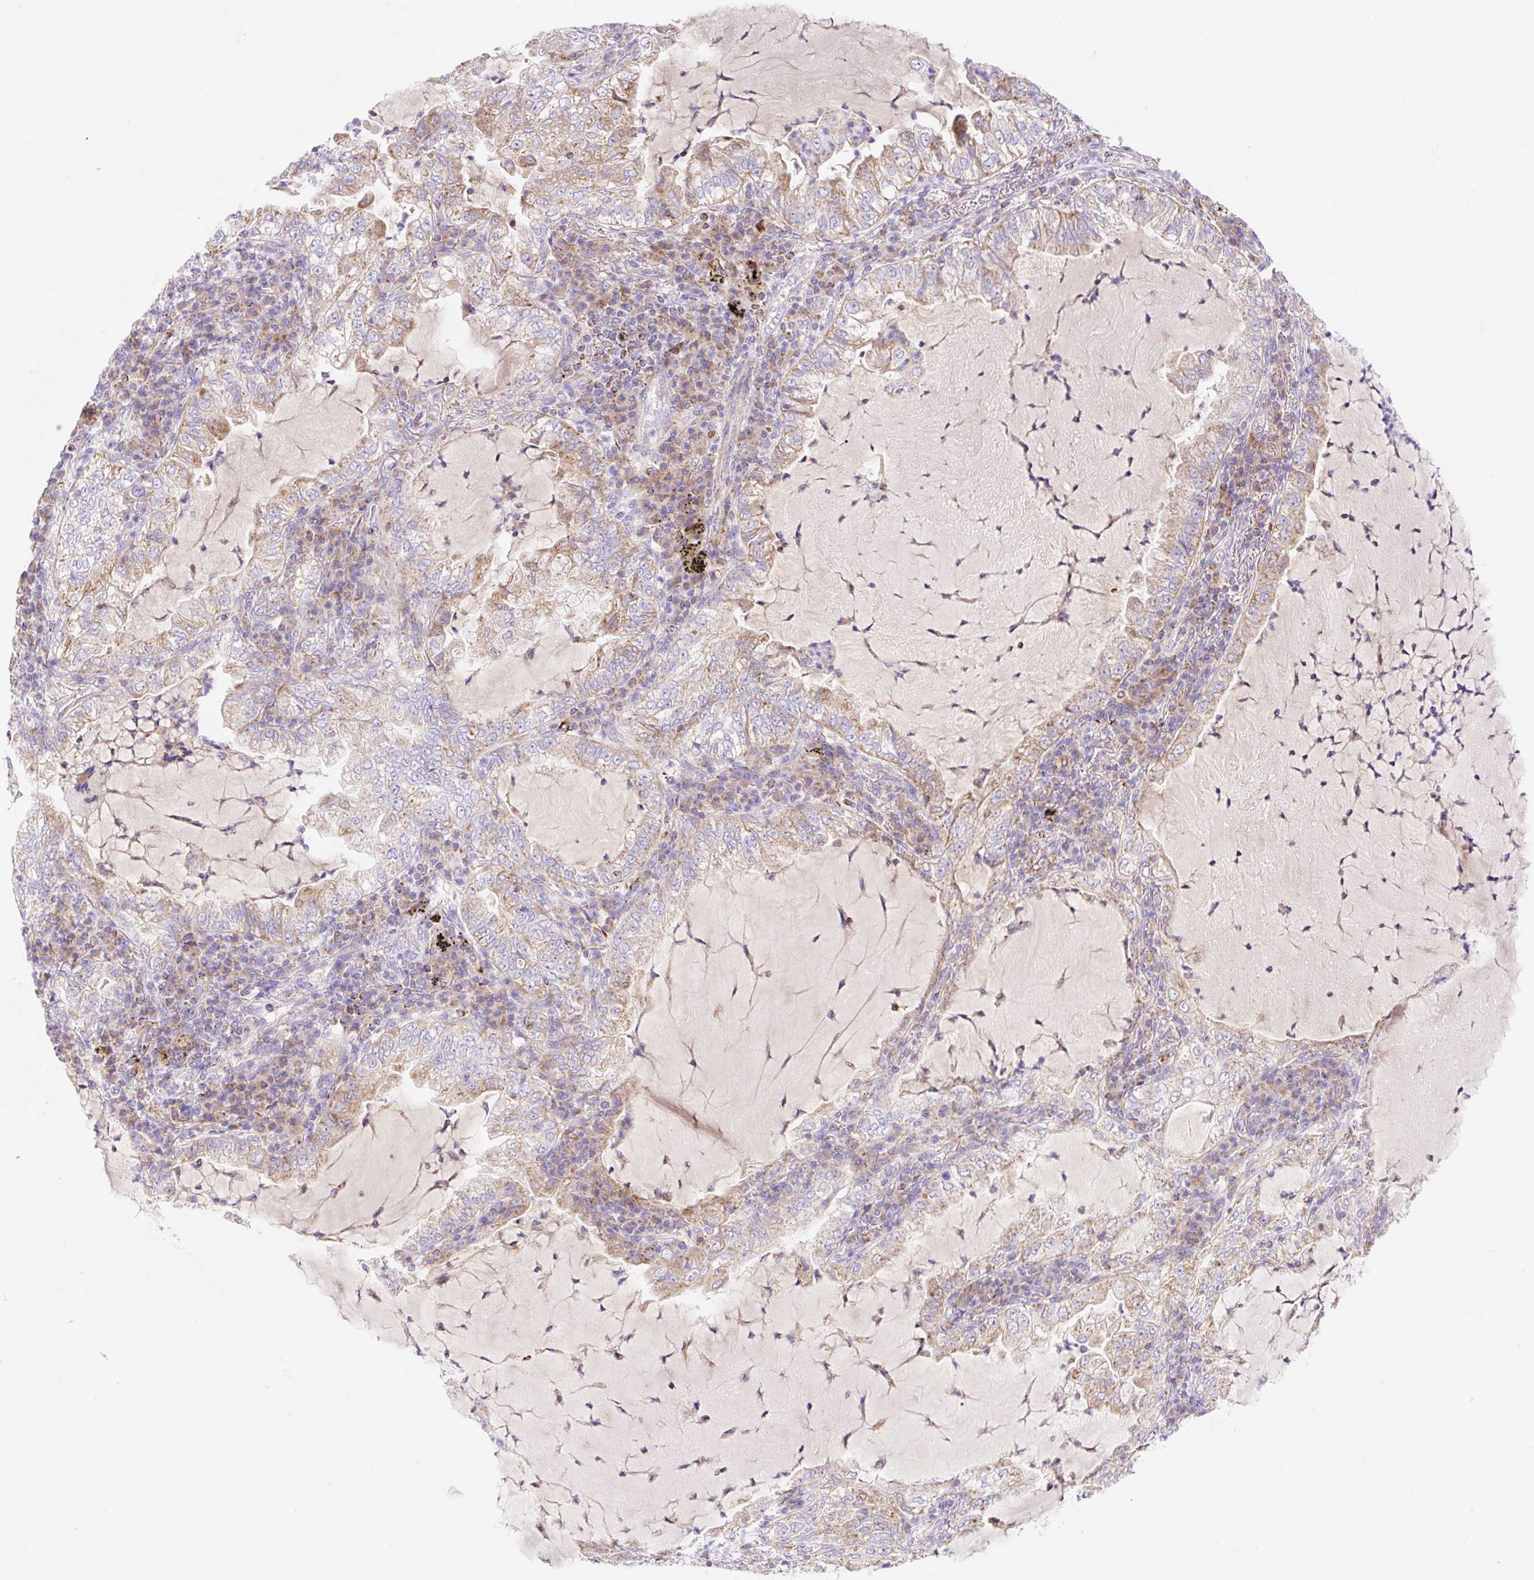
{"staining": {"intensity": "moderate", "quantity": "25%-75%", "location": "cytoplasmic/membranous"}, "tissue": "lung cancer", "cell_type": "Tumor cells", "image_type": "cancer", "snomed": [{"axis": "morphology", "description": "Adenocarcinoma, NOS"}, {"axis": "topography", "description": "Lung"}], "caption": "Protein expression analysis of human adenocarcinoma (lung) reveals moderate cytoplasmic/membranous expression in about 25%-75% of tumor cells. The staining is performed using DAB brown chromogen to label protein expression. The nuclei are counter-stained blue using hematoxylin.", "gene": "ETNK2", "patient": {"sex": "female", "age": 73}}